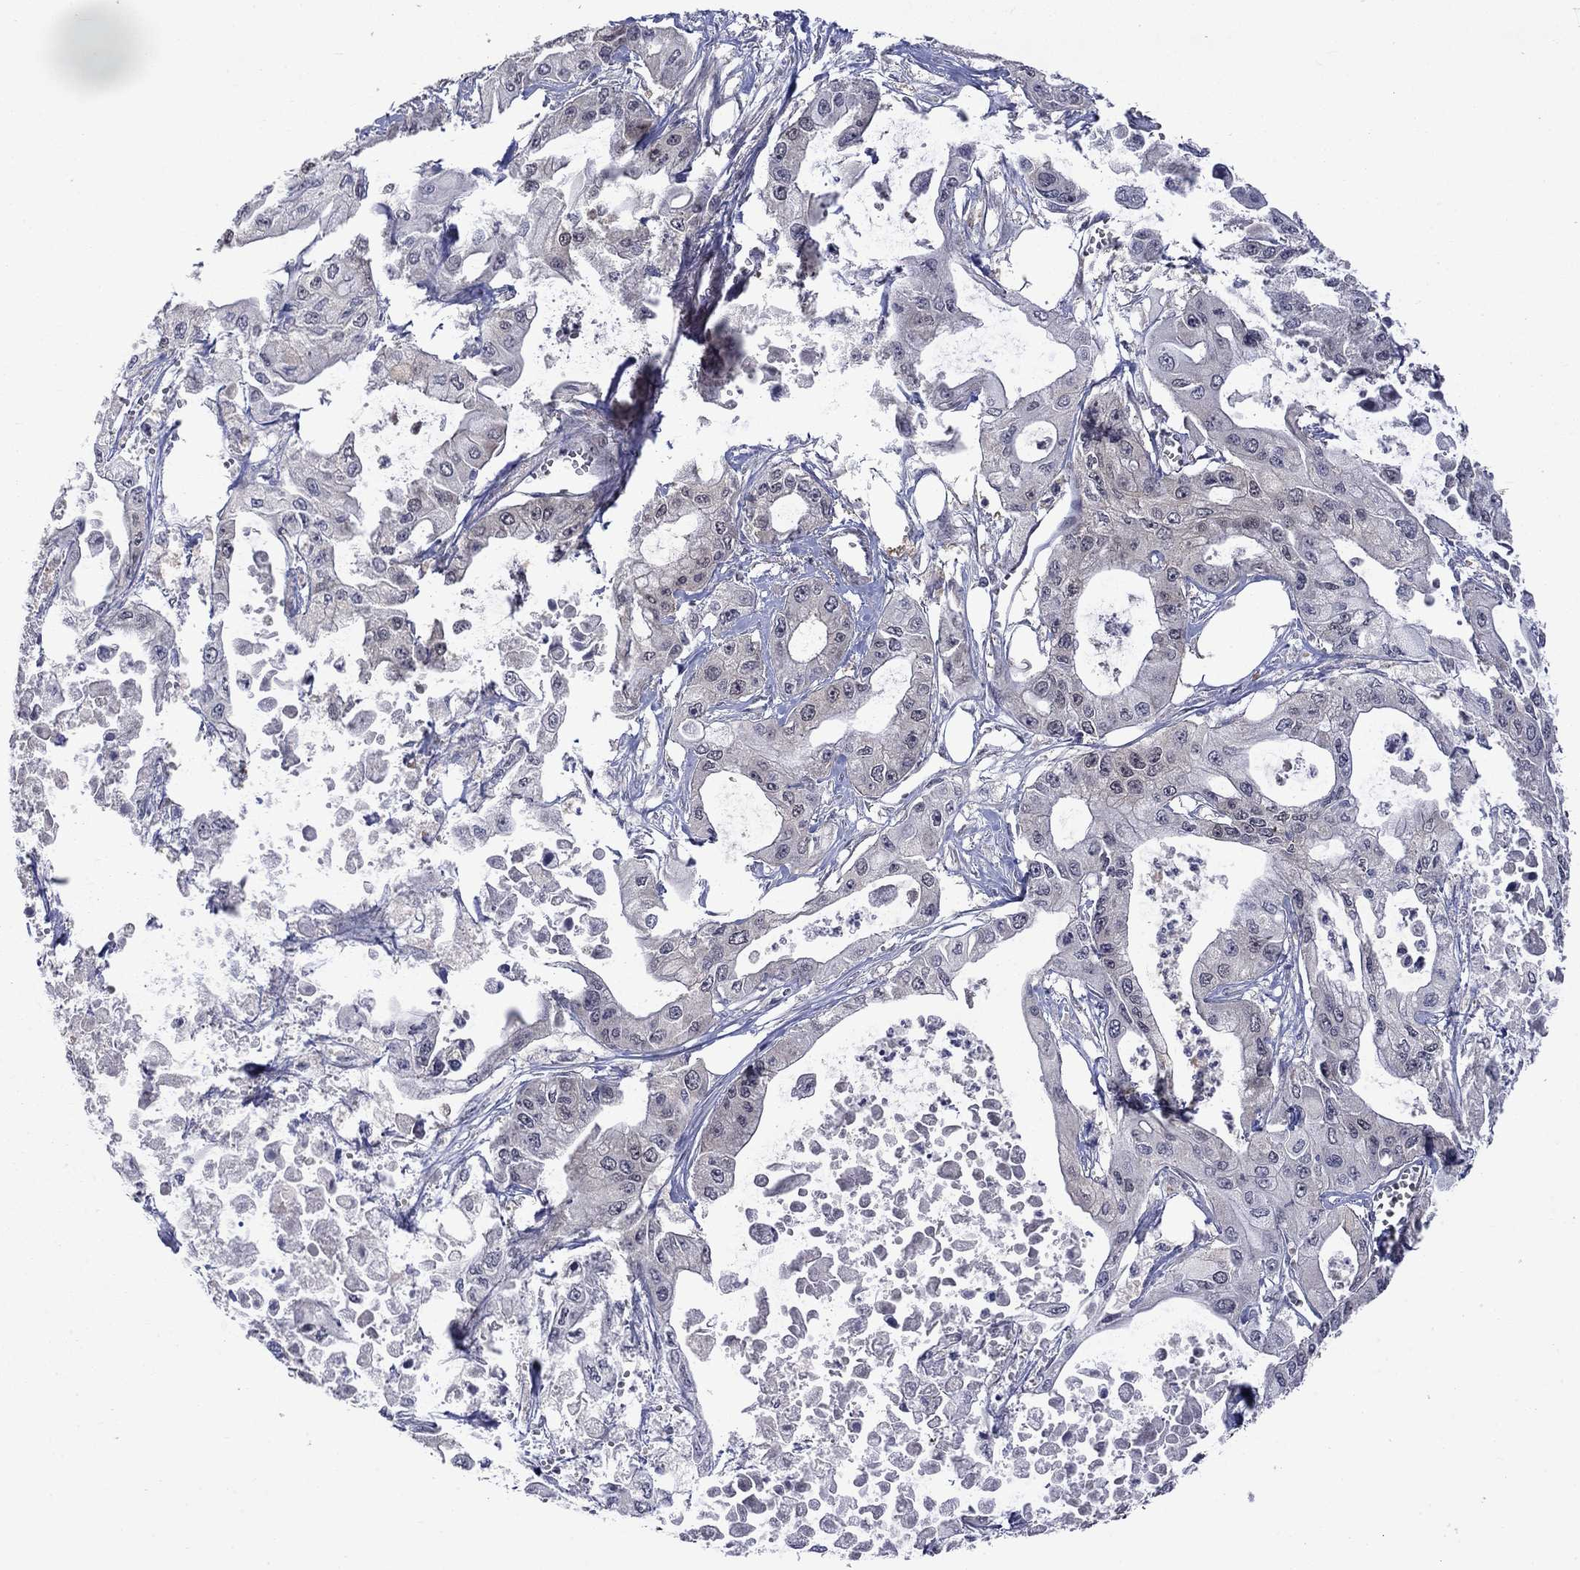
{"staining": {"intensity": "negative", "quantity": "none", "location": "none"}, "tissue": "pancreatic cancer", "cell_type": "Tumor cells", "image_type": "cancer", "snomed": [{"axis": "morphology", "description": "Adenocarcinoma, NOS"}, {"axis": "topography", "description": "Pancreas"}], "caption": "The immunohistochemistry photomicrograph has no significant staining in tumor cells of pancreatic cancer (adenocarcinoma) tissue.", "gene": "CBR1", "patient": {"sex": "male", "age": 70}}